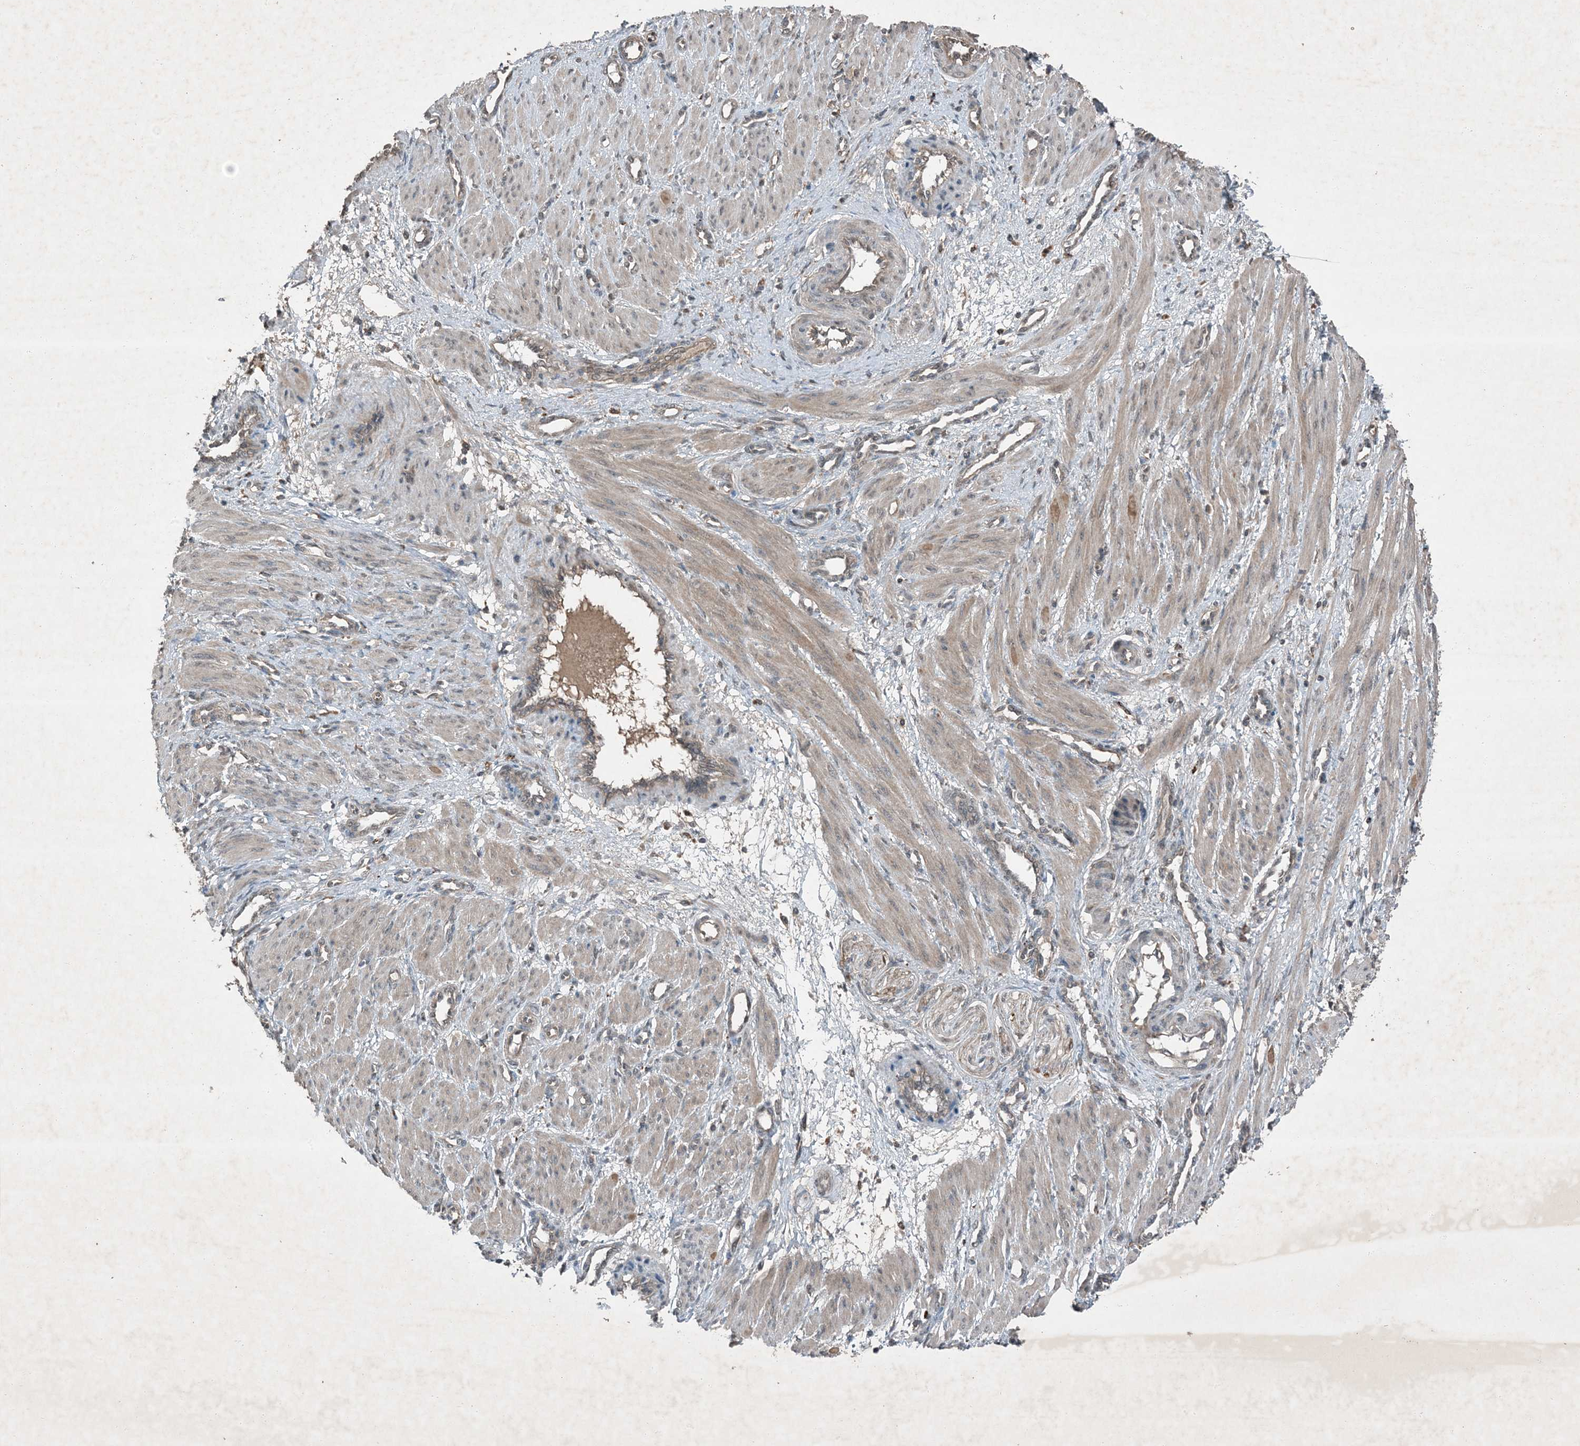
{"staining": {"intensity": "weak", "quantity": "25%-75%", "location": "cytoplasmic/membranous"}, "tissue": "smooth muscle", "cell_type": "Smooth muscle cells", "image_type": "normal", "snomed": [{"axis": "morphology", "description": "Normal tissue, NOS"}, {"axis": "topography", "description": "Endometrium"}], "caption": "The histopathology image demonstrates immunohistochemical staining of normal smooth muscle. There is weak cytoplasmic/membranous staining is present in about 25%-75% of smooth muscle cells. The protein is shown in brown color, while the nuclei are stained blue.", "gene": "MDN1", "patient": {"sex": "female", "age": 33}}